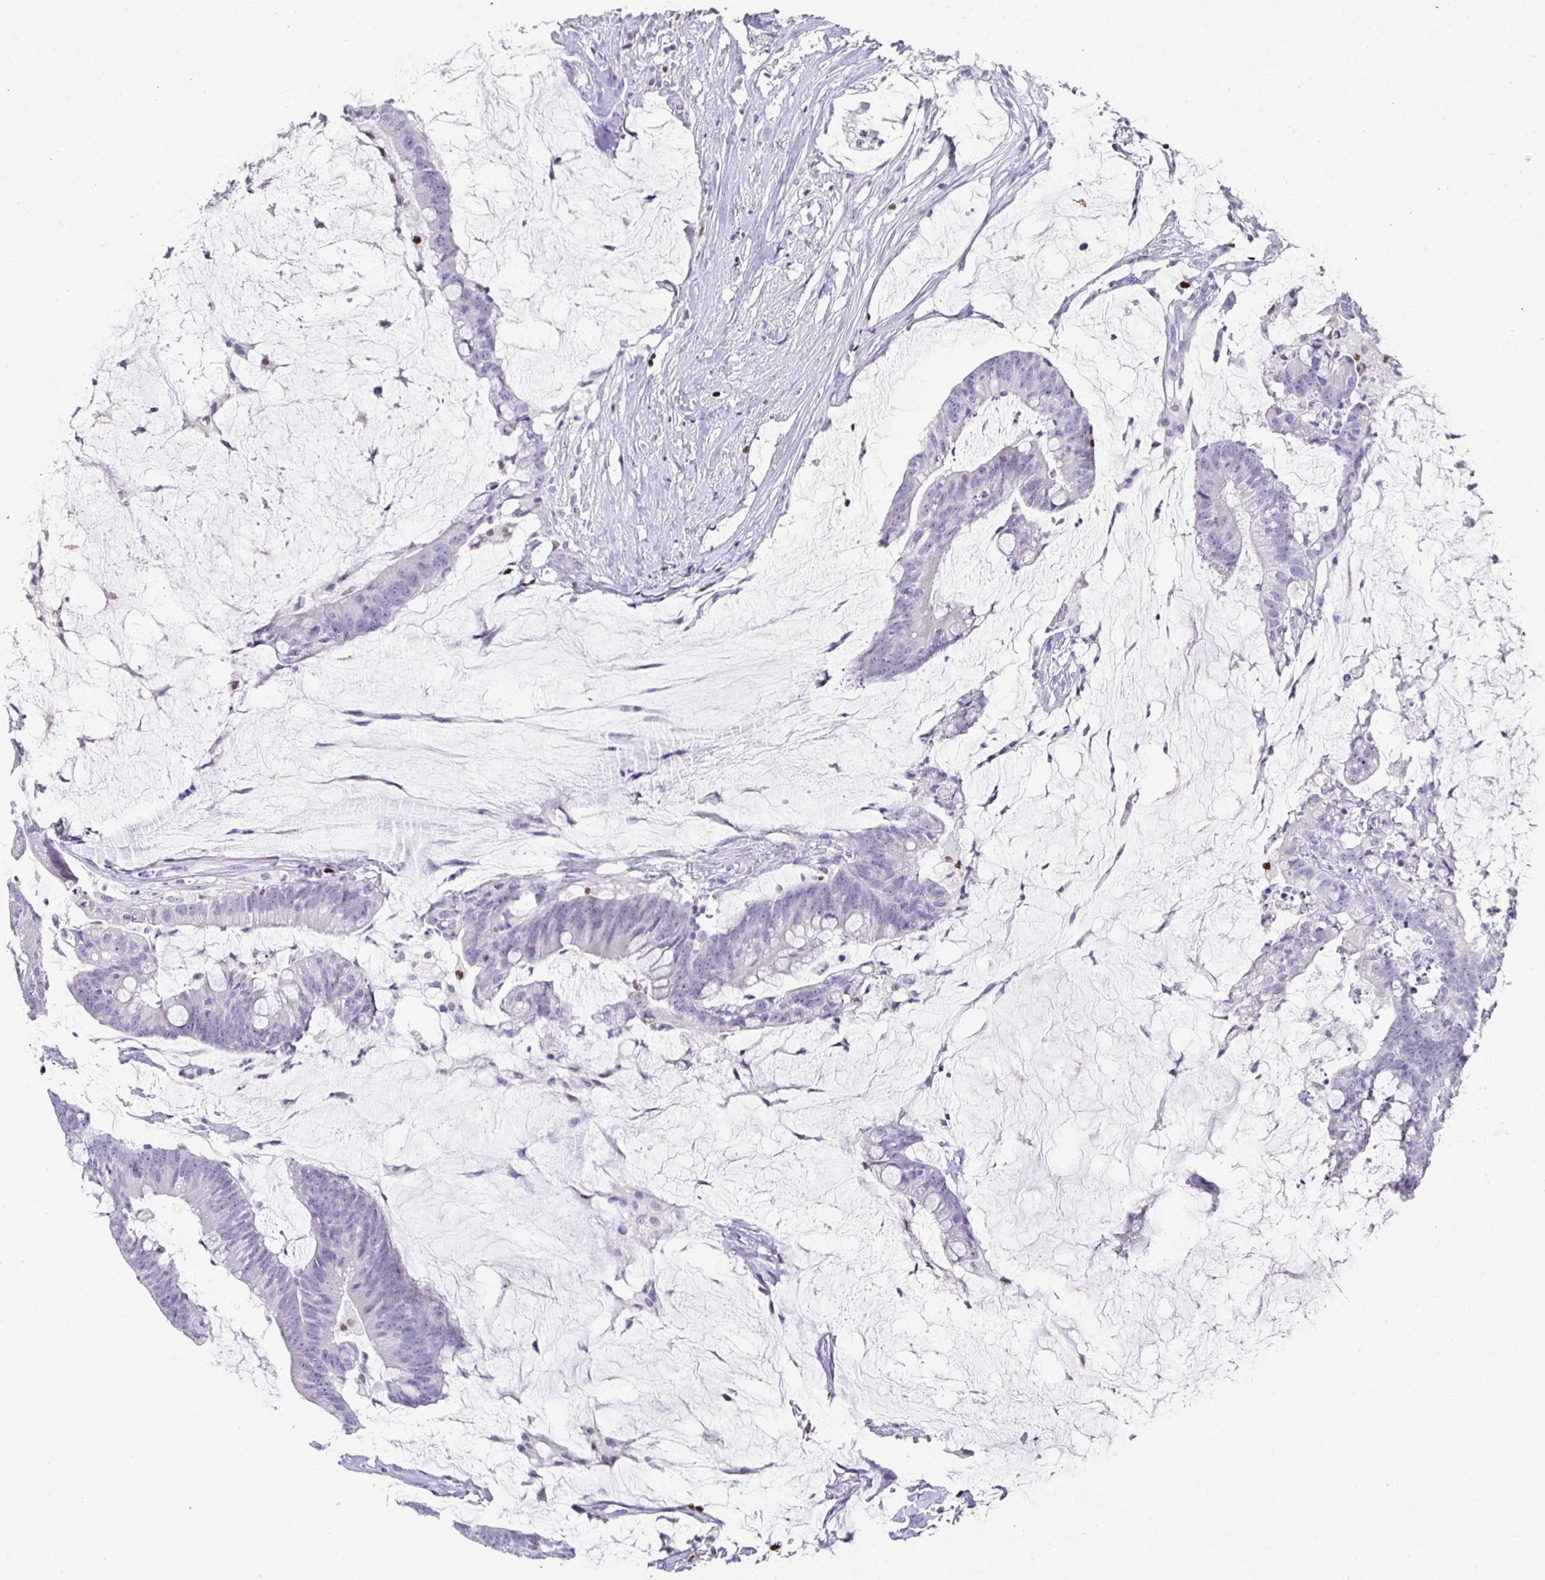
{"staining": {"intensity": "negative", "quantity": "none", "location": "none"}, "tissue": "colorectal cancer", "cell_type": "Tumor cells", "image_type": "cancer", "snomed": [{"axis": "morphology", "description": "Adenocarcinoma, NOS"}, {"axis": "topography", "description": "Colon"}], "caption": "Colorectal cancer (adenocarcinoma) was stained to show a protein in brown. There is no significant staining in tumor cells.", "gene": "SATB1", "patient": {"sex": "male", "age": 62}}